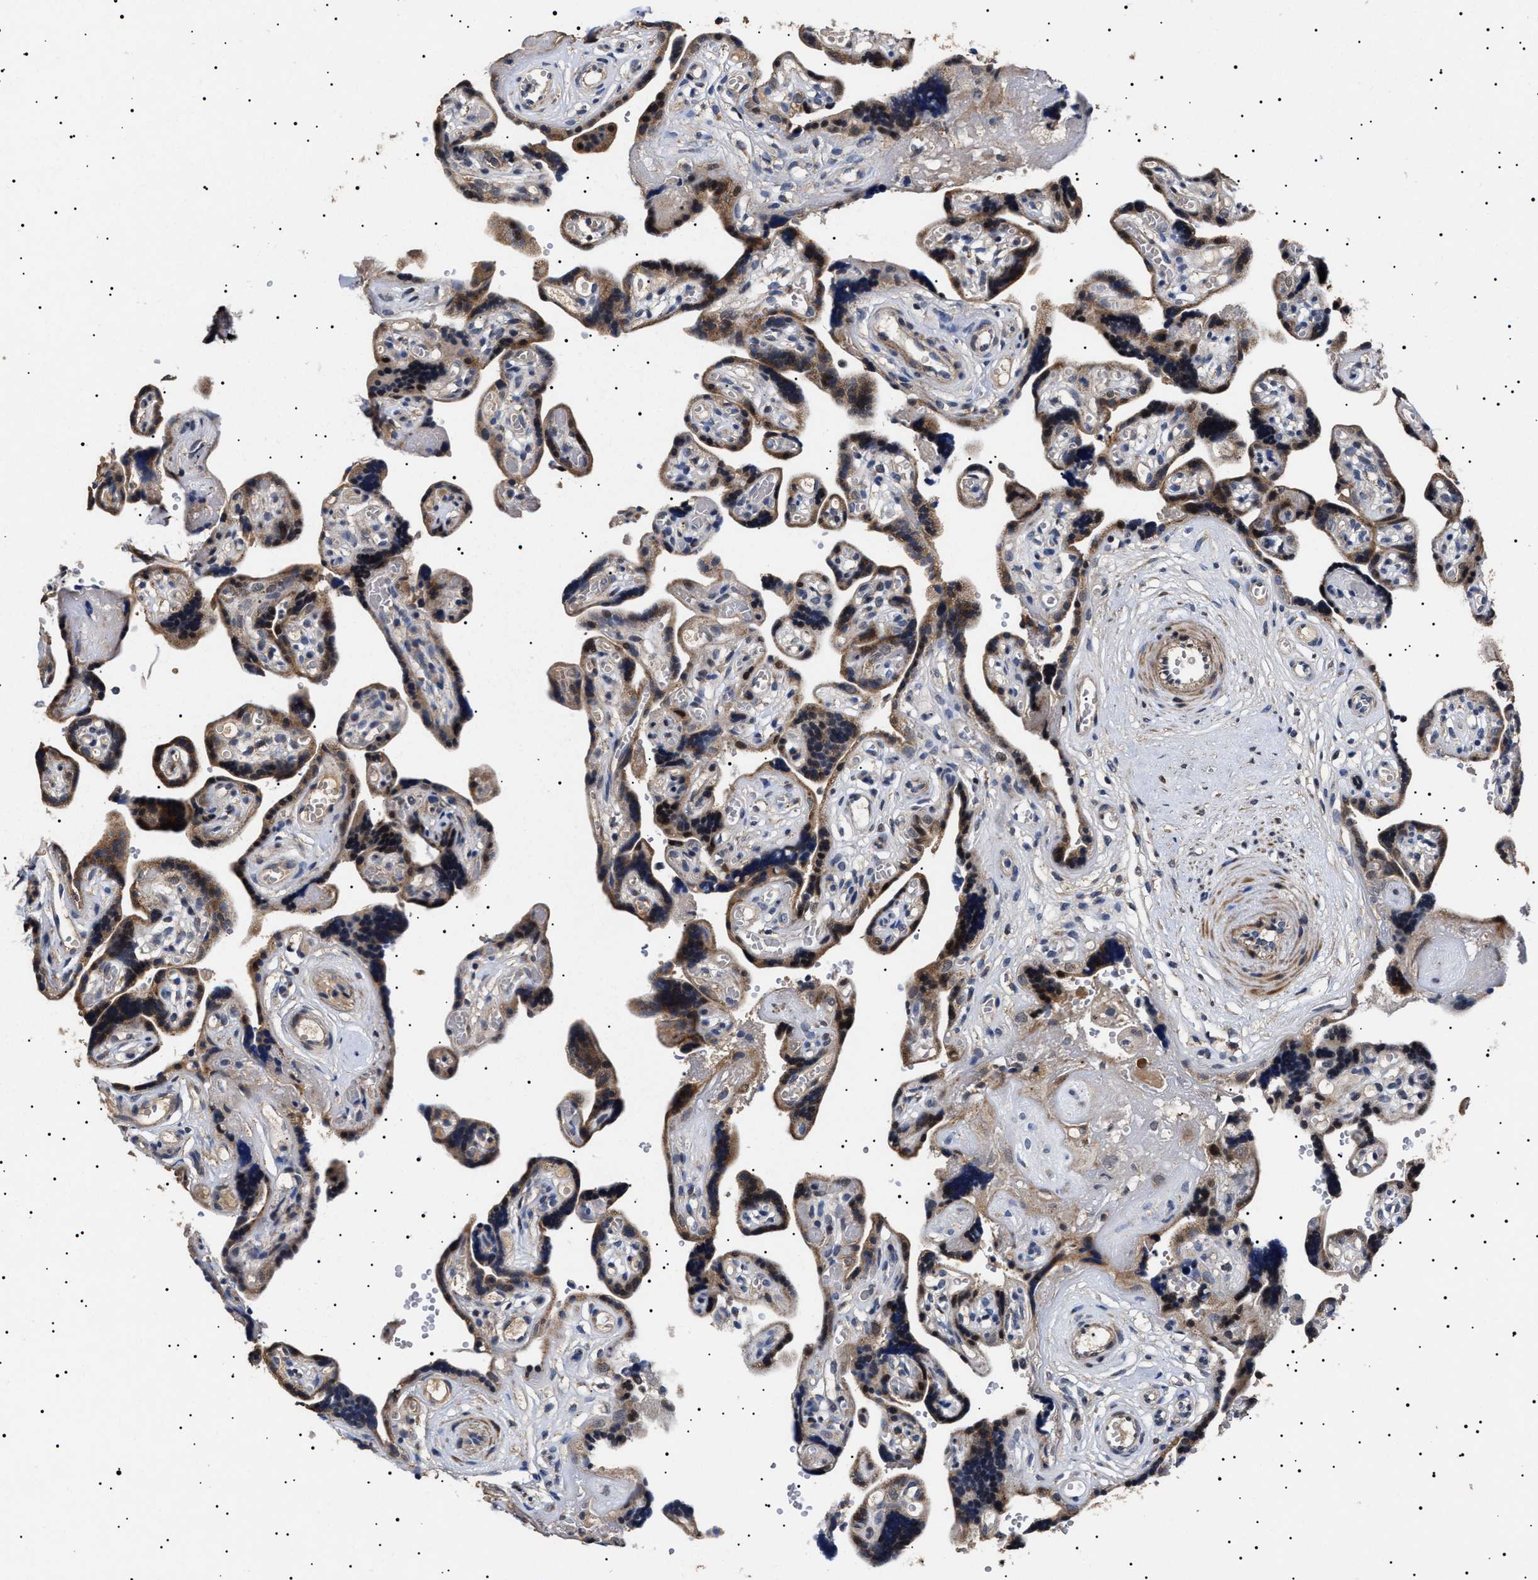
{"staining": {"intensity": "moderate", "quantity": ">75%", "location": "cytoplasmic/membranous"}, "tissue": "placenta", "cell_type": "Decidual cells", "image_type": "normal", "snomed": [{"axis": "morphology", "description": "Normal tissue, NOS"}, {"axis": "topography", "description": "Placenta"}], "caption": "A high-resolution micrograph shows immunohistochemistry (IHC) staining of unremarkable placenta, which demonstrates moderate cytoplasmic/membranous expression in about >75% of decidual cells.", "gene": "RAB34", "patient": {"sex": "female", "age": 30}}